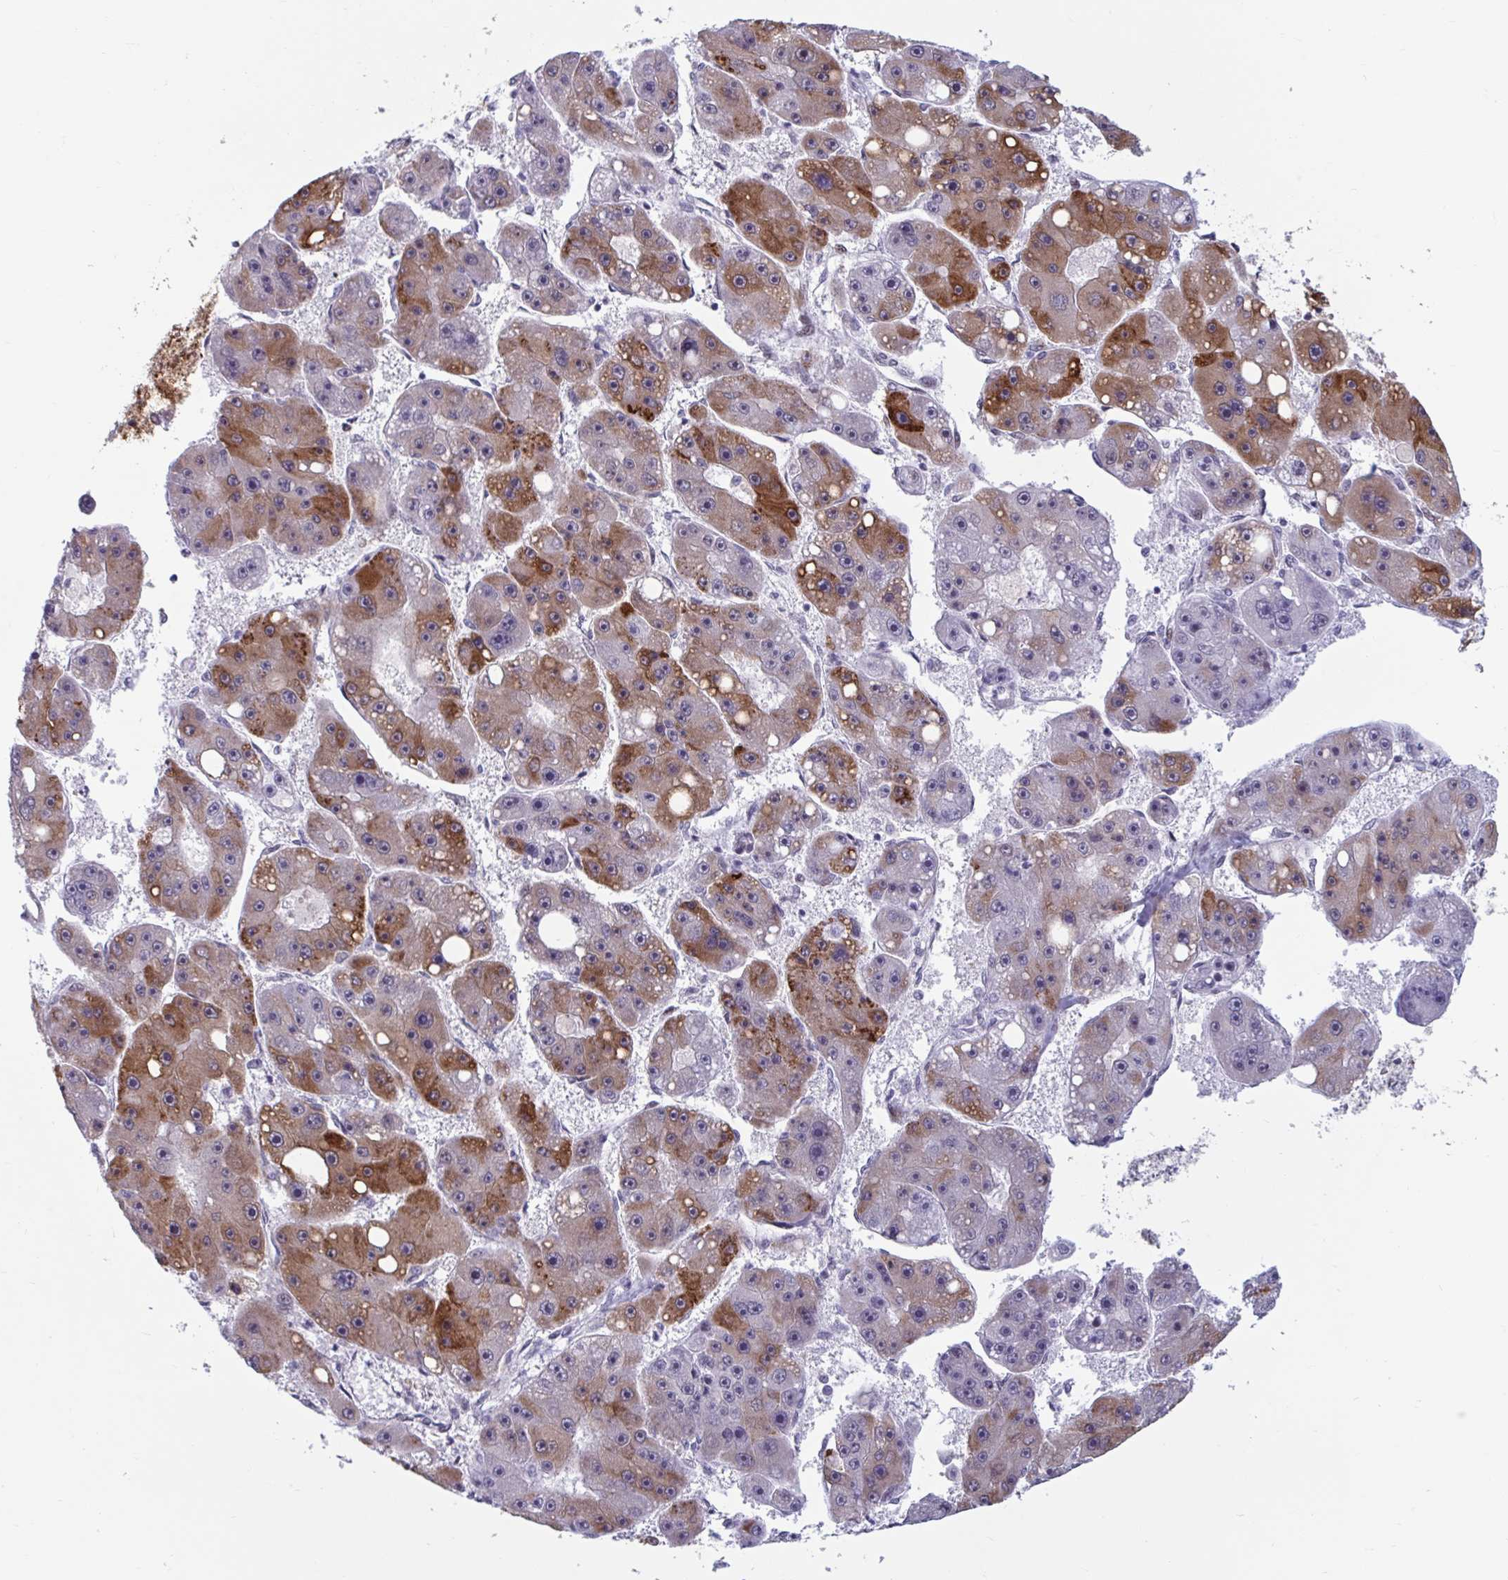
{"staining": {"intensity": "strong", "quantity": "25%-75%", "location": "cytoplasmic/membranous"}, "tissue": "liver cancer", "cell_type": "Tumor cells", "image_type": "cancer", "snomed": [{"axis": "morphology", "description": "Carcinoma, Hepatocellular, NOS"}, {"axis": "topography", "description": "Liver"}], "caption": "There is high levels of strong cytoplasmic/membranous expression in tumor cells of liver cancer, as demonstrated by immunohistochemical staining (brown color).", "gene": "HSD17B6", "patient": {"sex": "female", "age": 61}}